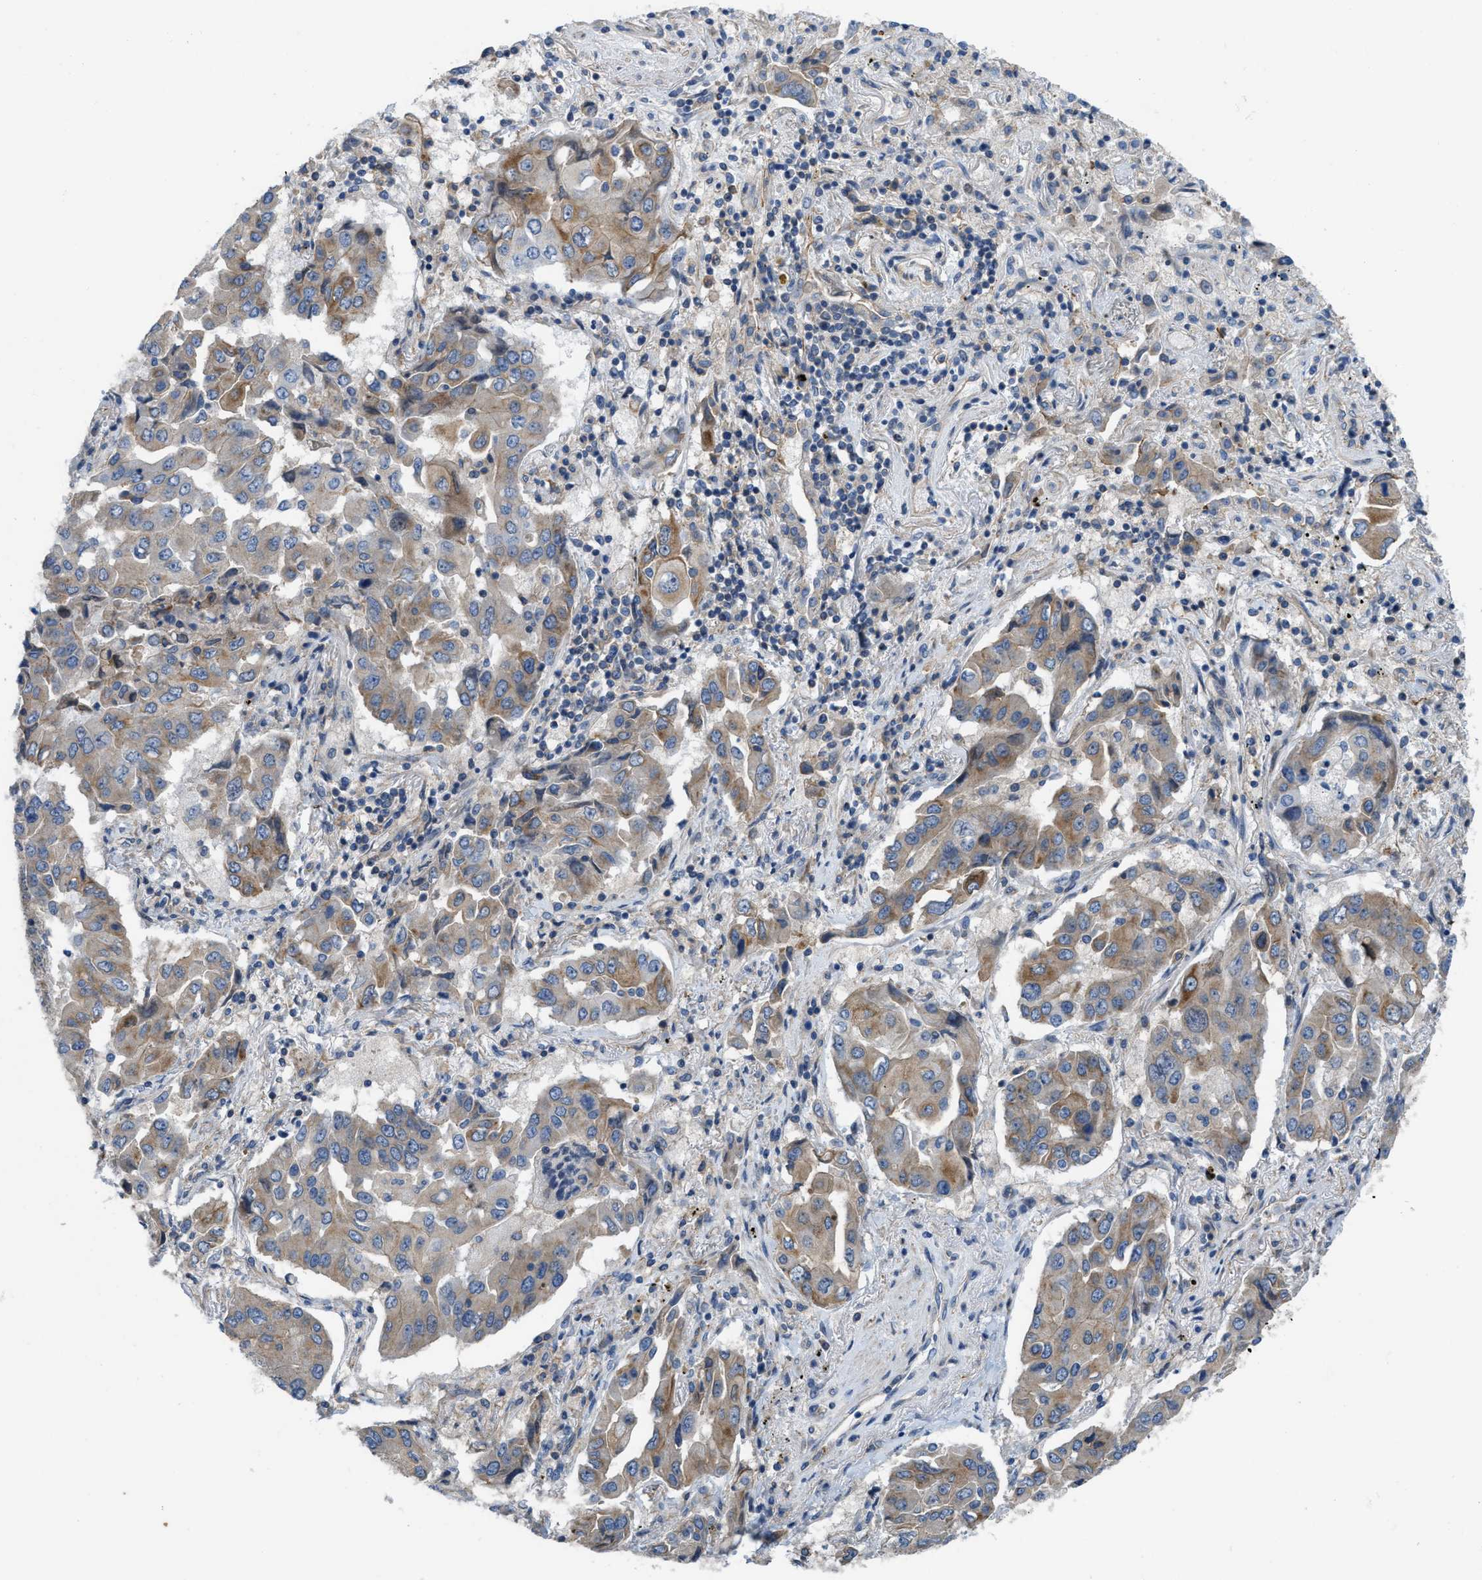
{"staining": {"intensity": "moderate", "quantity": ">75%", "location": "cytoplasmic/membranous"}, "tissue": "lung cancer", "cell_type": "Tumor cells", "image_type": "cancer", "snomed": [{"axis": "morphology", "description": "Adenocarcinoma, NOS"}, {"axis": "topography", "description": "Lung"}], "caption": "An immunohistochemistry (IHC) histopathology image of neoplastic tissue is shown. Protein staining in brown highlights moderate cytoplasmic/membranous positivity in lung adenocarcinoma within tumor cells.", "gene": "MYO18A", "patient": {"sex": "female", "age": 65}}